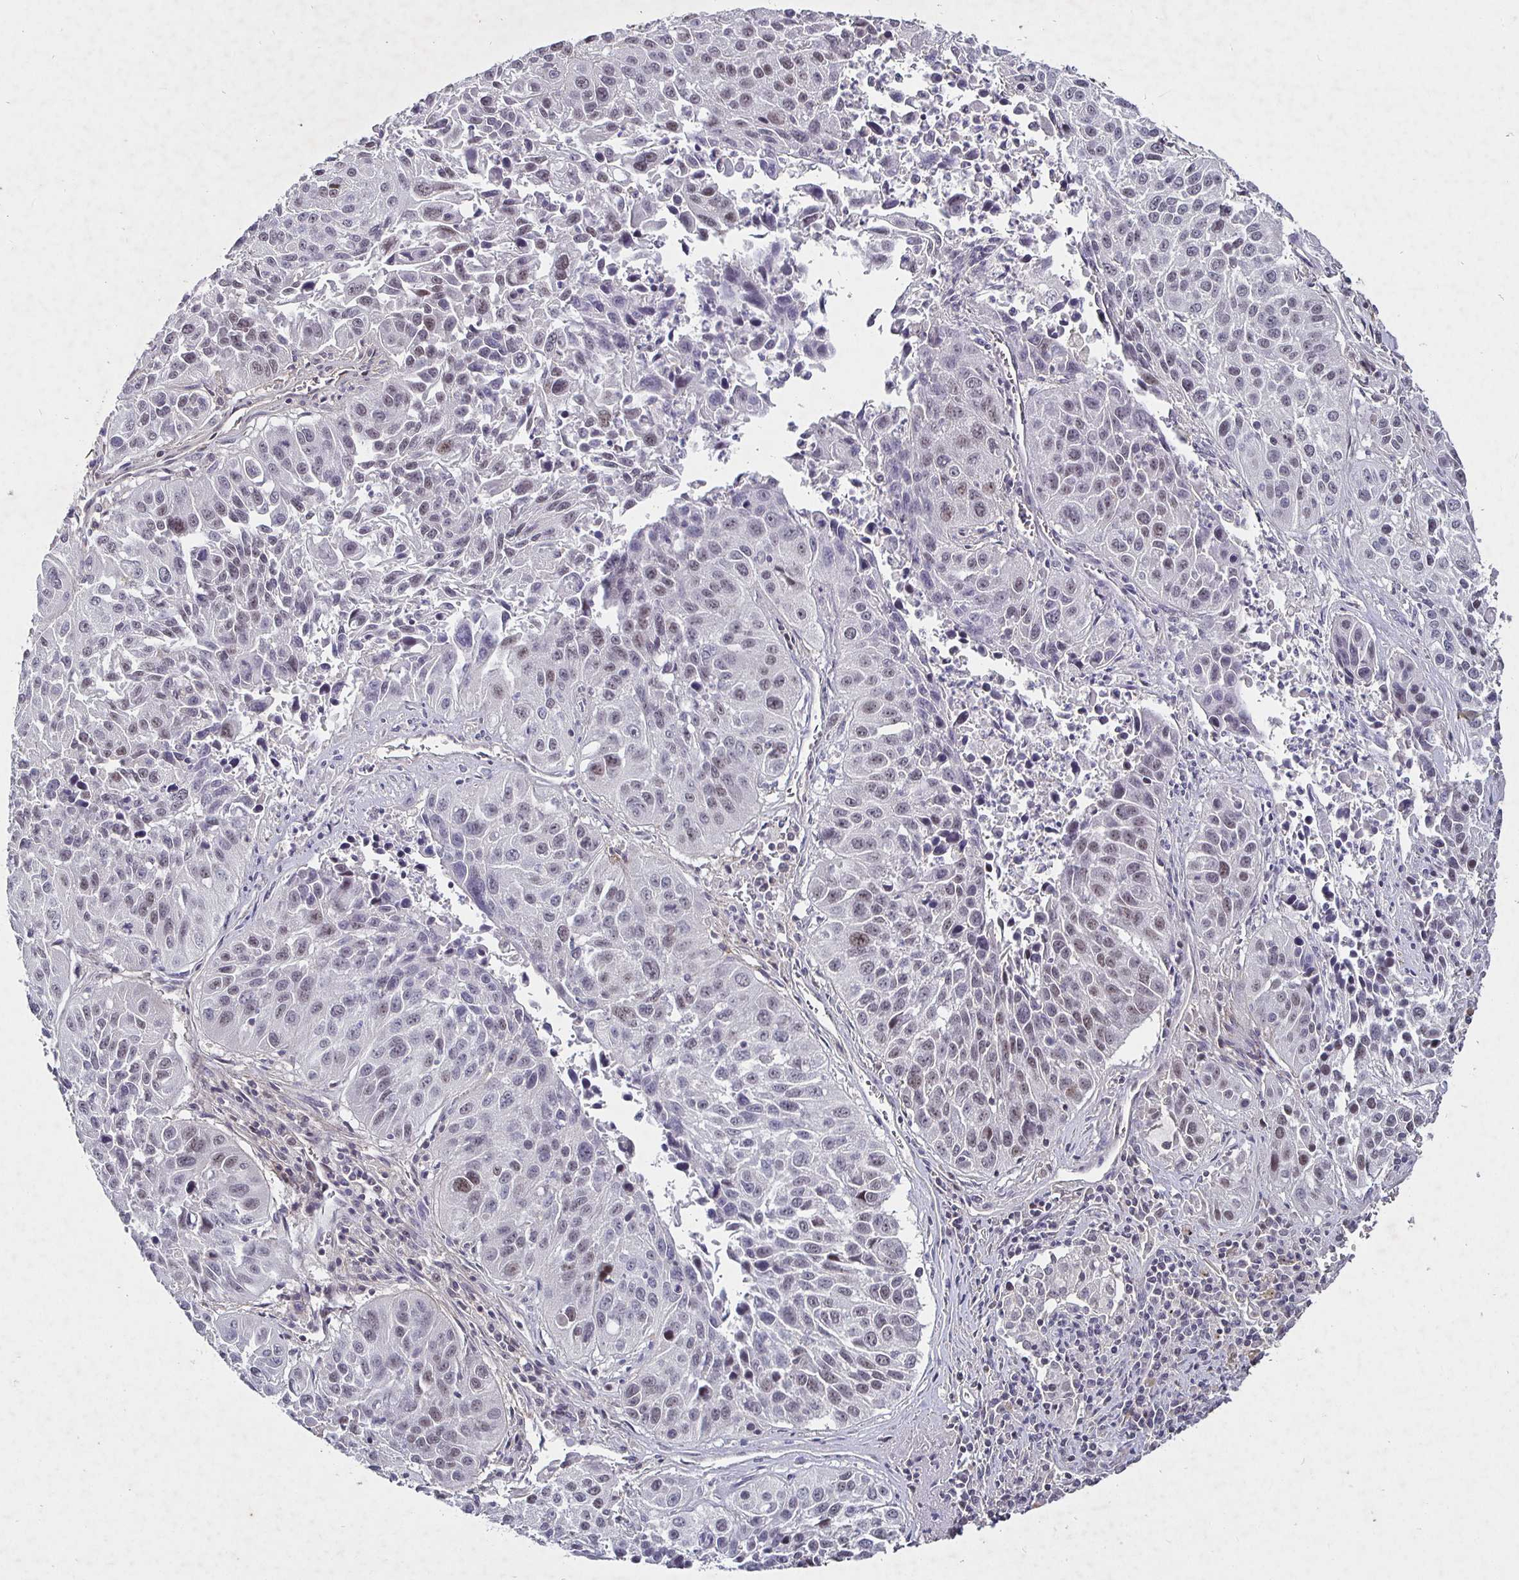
{"staining": {"intensity": "weak", "quantity": "25%-75%", "location": "nuclear"}, "tissue": "lung cancer", "cell_type": "Tumor cells", "image_type": "cancer", "snomed": [{"axis": "morphology", "description": "Squamous cell carcinoma, NOS"}, {"axis": "topography", "description": "Lung"}], "caption": "Immunohistochemical staining of squamous cell carcinoma (lung) reveals low levels of weak nuclear positivity in about 25%-75% of tumor cells.", "gene": "MLH1", "patient": {"sex": "female", "age": 61}}